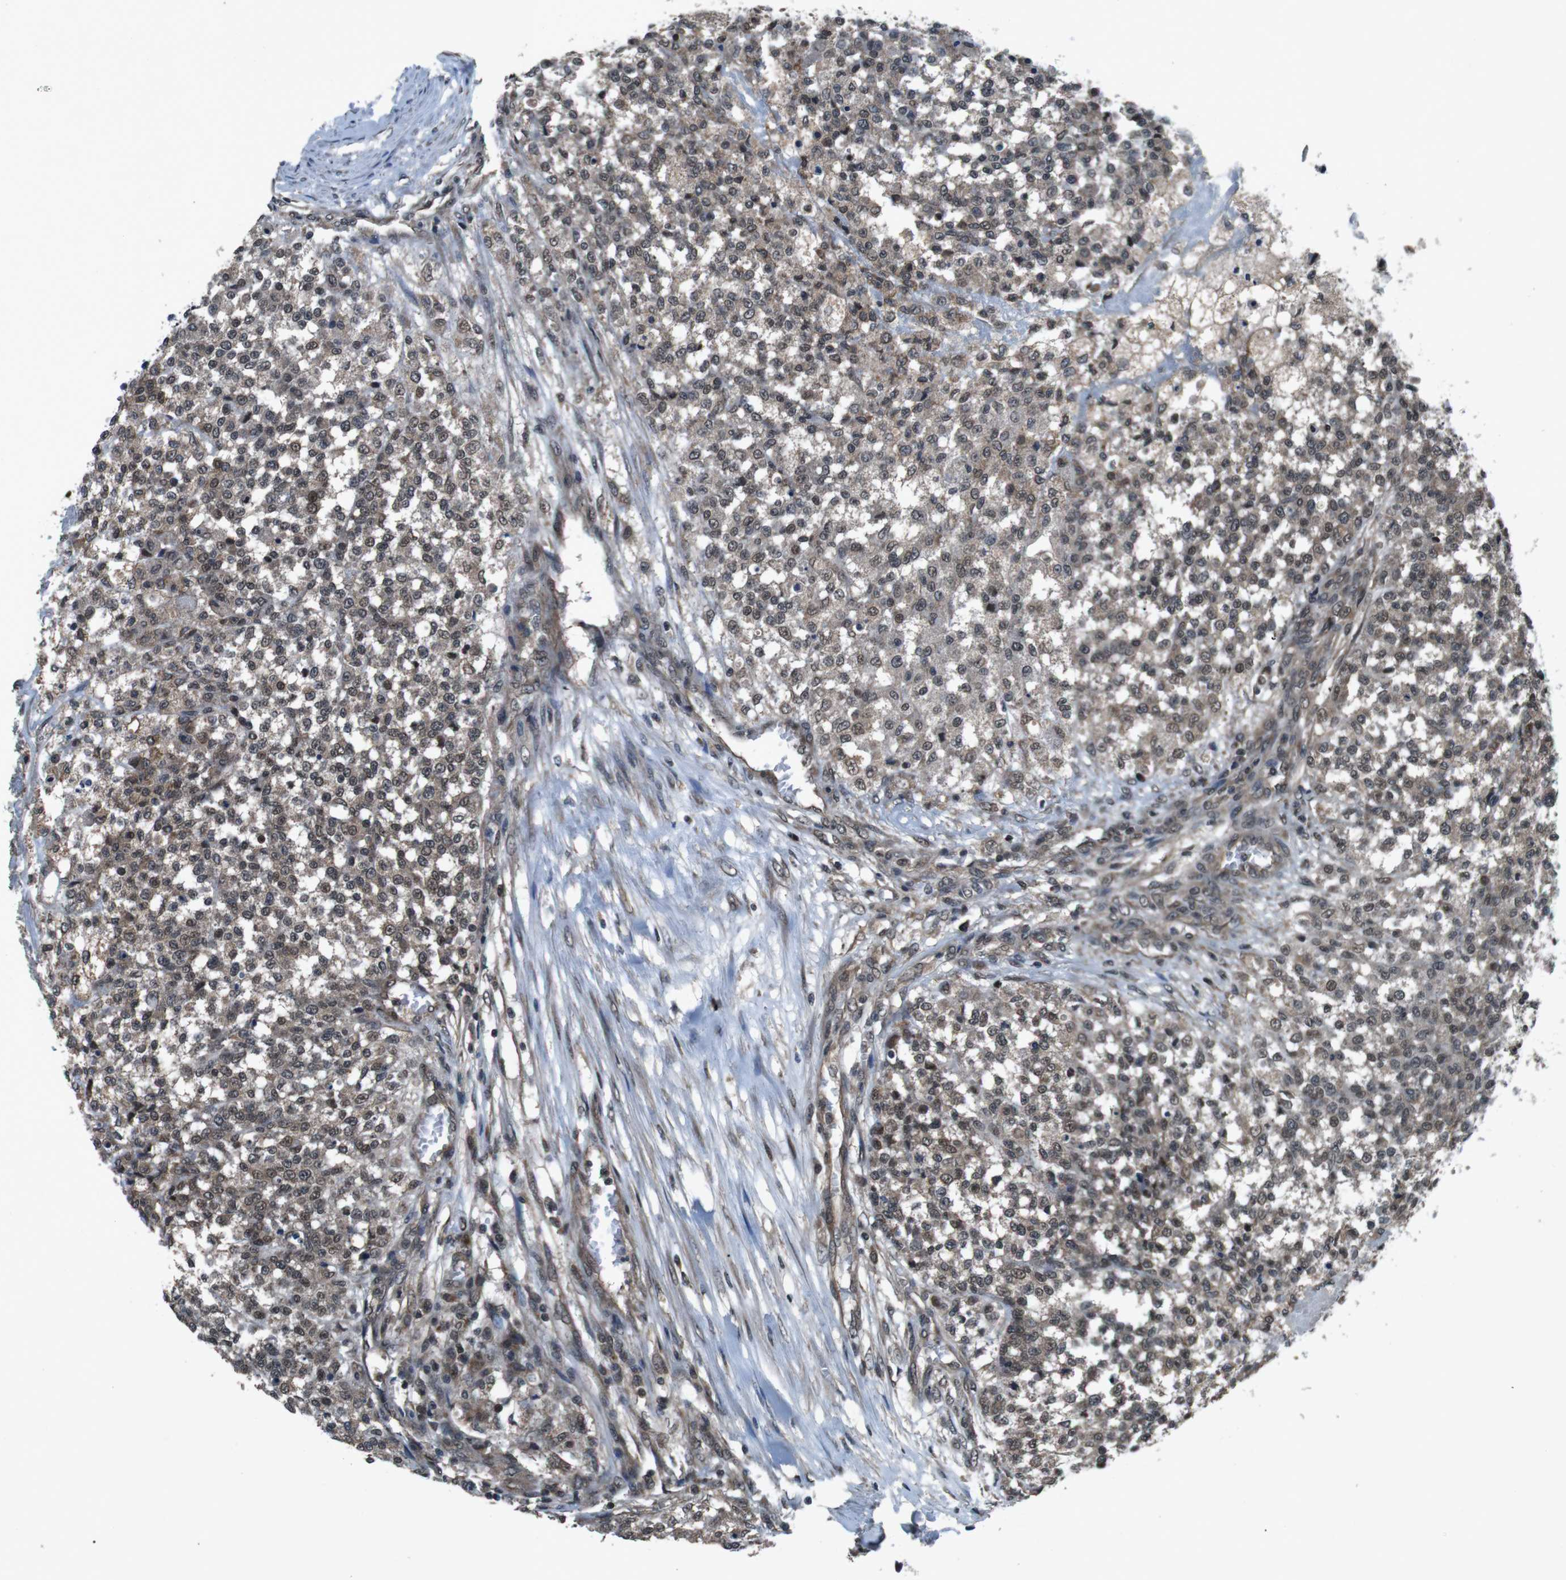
{"staining": {"intensity": "weak", "quantity": ">75%", "location": "cytoplasmic/membranous,nuclear"}, "tissue": "testis cancer", "cell_type": "Tumor cells", "image_type": "cancer", "snomed": [{"axis": "morphology", "description": "Seminoma, NOS"}, {"axis": "topography", "description": "Testis"}], "caption": "The histopathology image shows staining of testis seminoma, revealing weak cytoplasmic/membranous and nuclear protein staining (brown color) within tumor cells.", "gene": "SOCS1", "patient": {"sex": "male", "age": 59}}